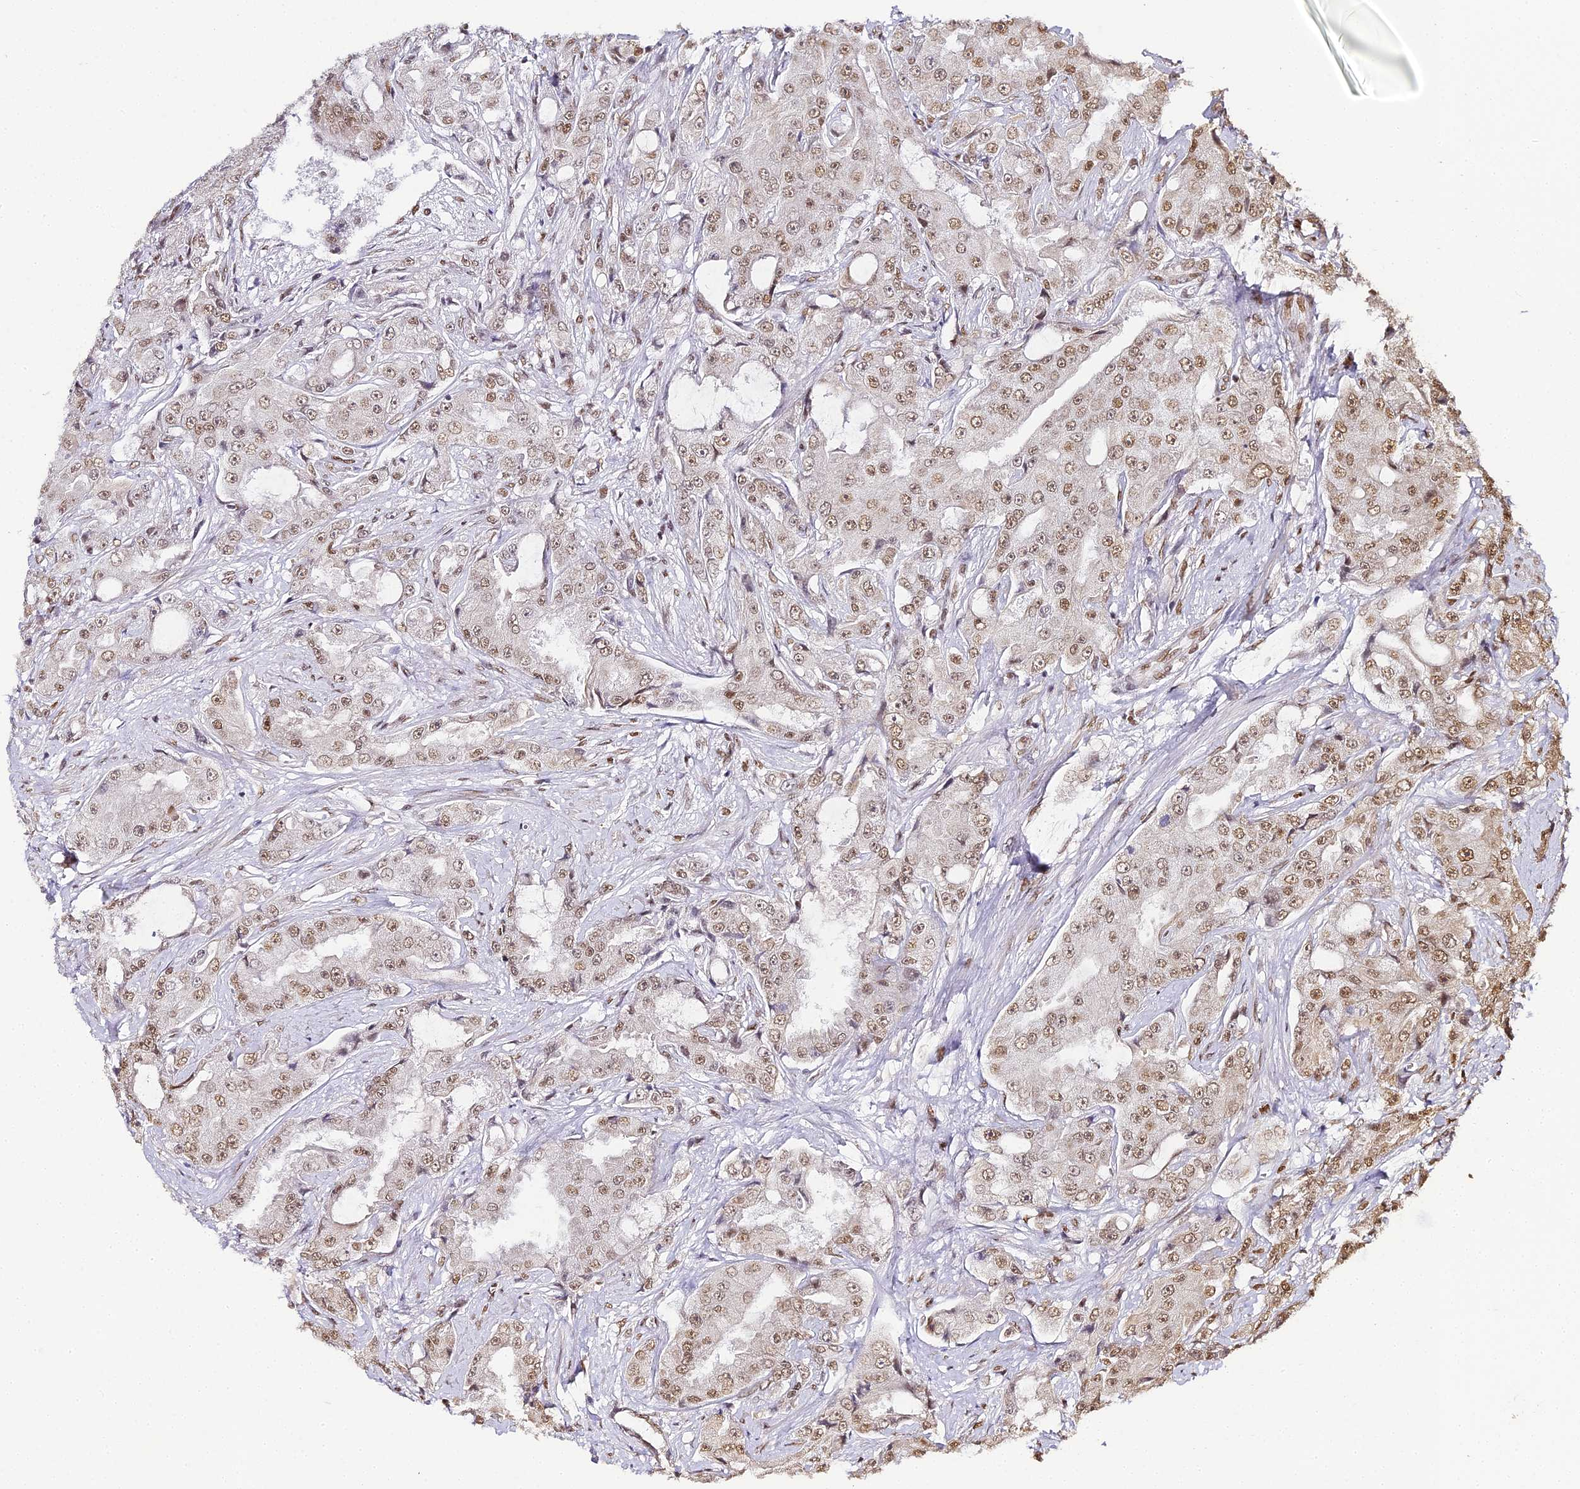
{"staining": {"intensity": "moderate", "quantity": ">75%", "location": "nuclear"}, "tissue": "prostate cancer", "cell_type": "Tumor cells", "image_type": "cancer", "snomed": [{"axis": "morphology", "description": "Adenocarcinoma, High grade"}, {"axis": "topography", "description": "Prostate"}], "caption": "DAB (3,3'-diaminobenzidine) immunohistochemical staining of prostate high-grade adenocarcinoma displays moderate nuclear protein expression in about >75% of tumor cells. (IHC, brightfield microscopy, high magnification).", "gene": "HNRNPA1", "patient": {"sex": "male", "age": 73}}